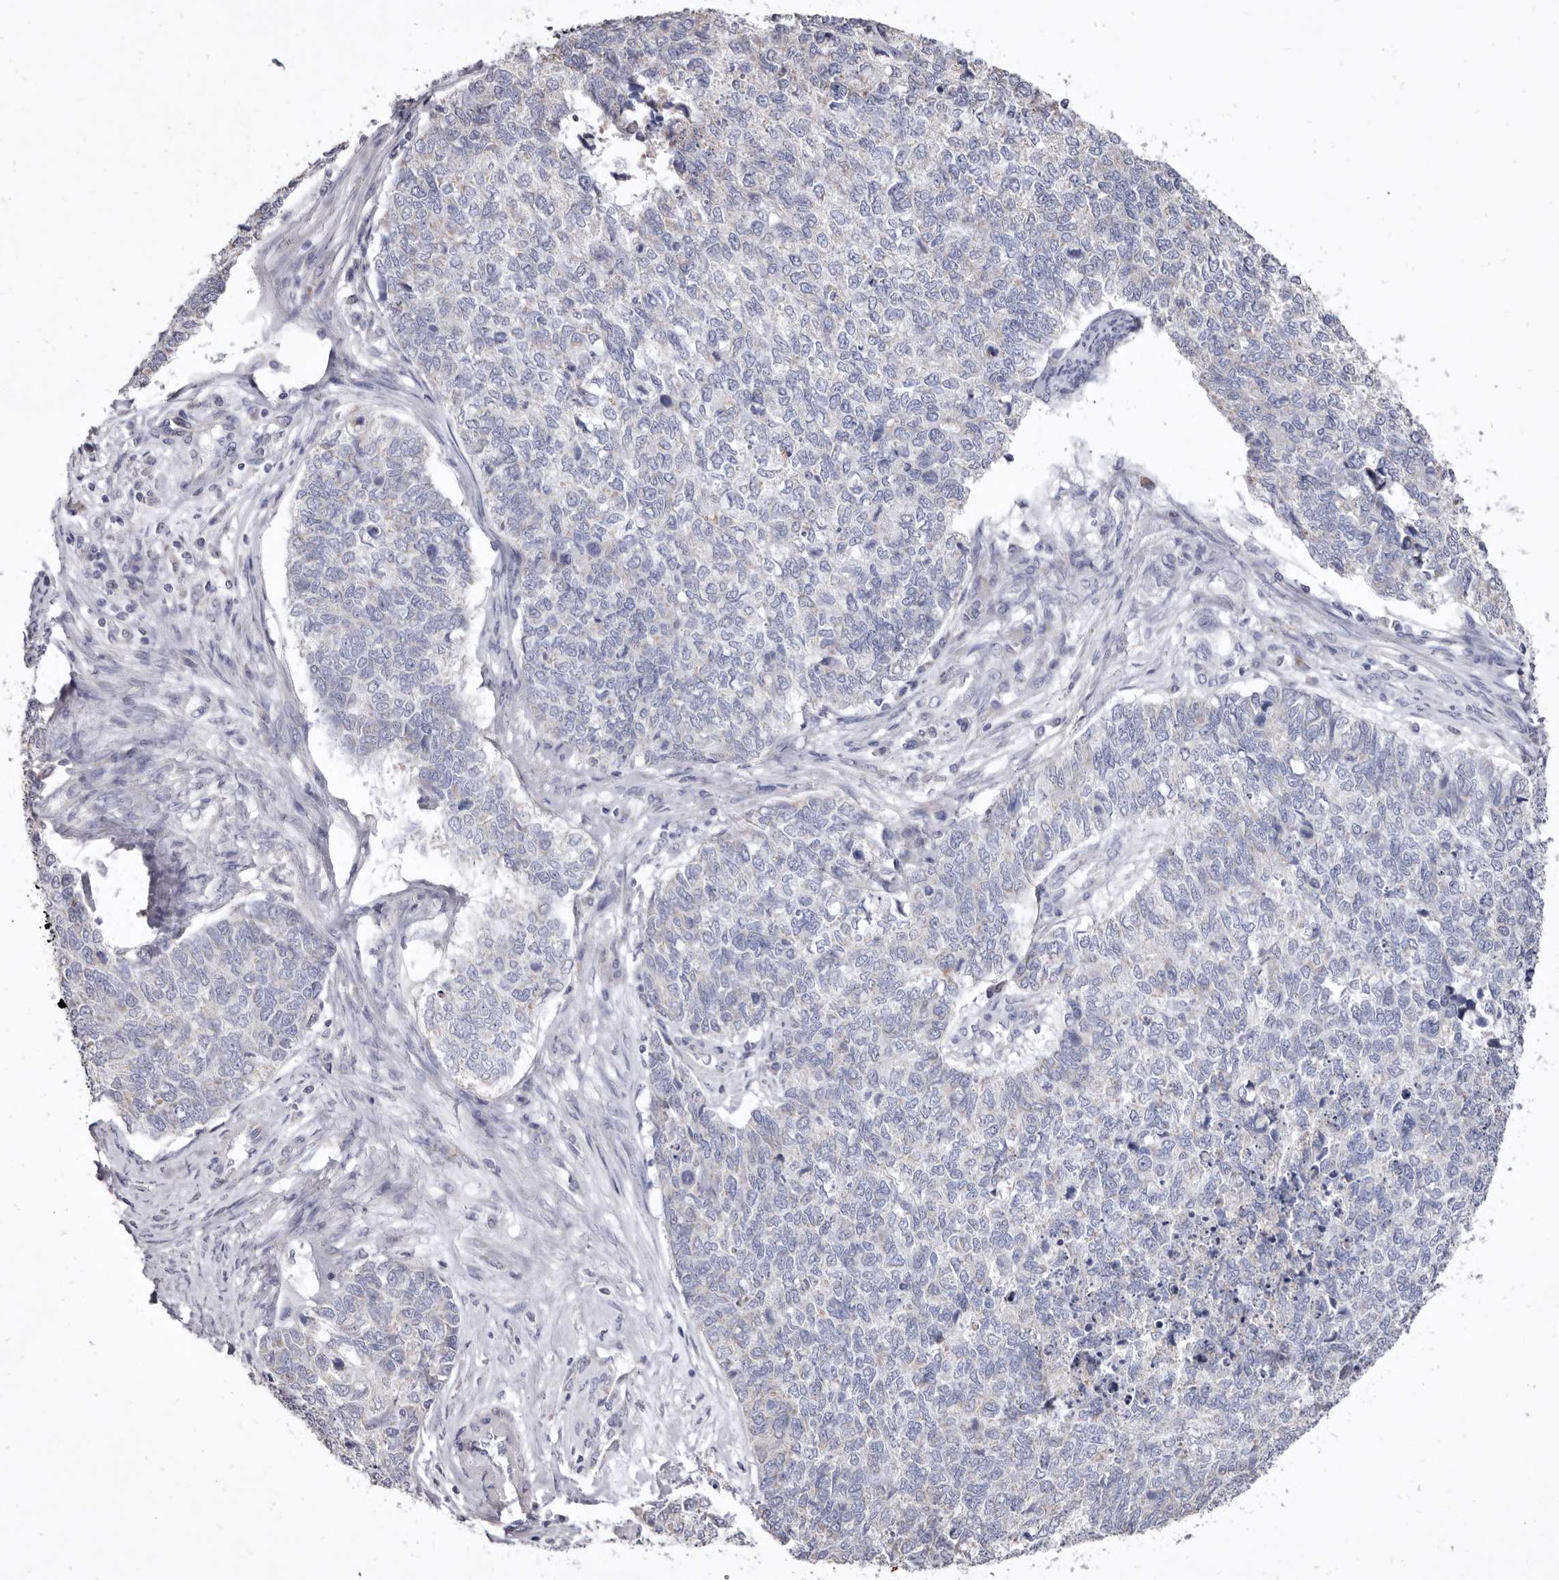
{"staining": {"intensity": "negative", "quantity": "none", "location": "none"}, "tissue": "cervical cancer", "cell_type": "Tumor cells", "image_type": "cancer", "snomed": [{"axis": "morphology", "description": "Squamous cell carcinoma, NOS"}, {"axis": "topography", "description": "Cervix"}], "caption": "A high-resolution image shows immunohistochemistry (IHC) staining of squamous cell carcinoma (cervical), which exhibits no significant expression in tumor cells. The staining was performed using DAB to visualize the protein expression in brown, while the nuclei were stained in blue with hematoxylin (Magnification: 20x).", "gene": "CYP2E1", "patient": {"sex": "female", "age": 63}}